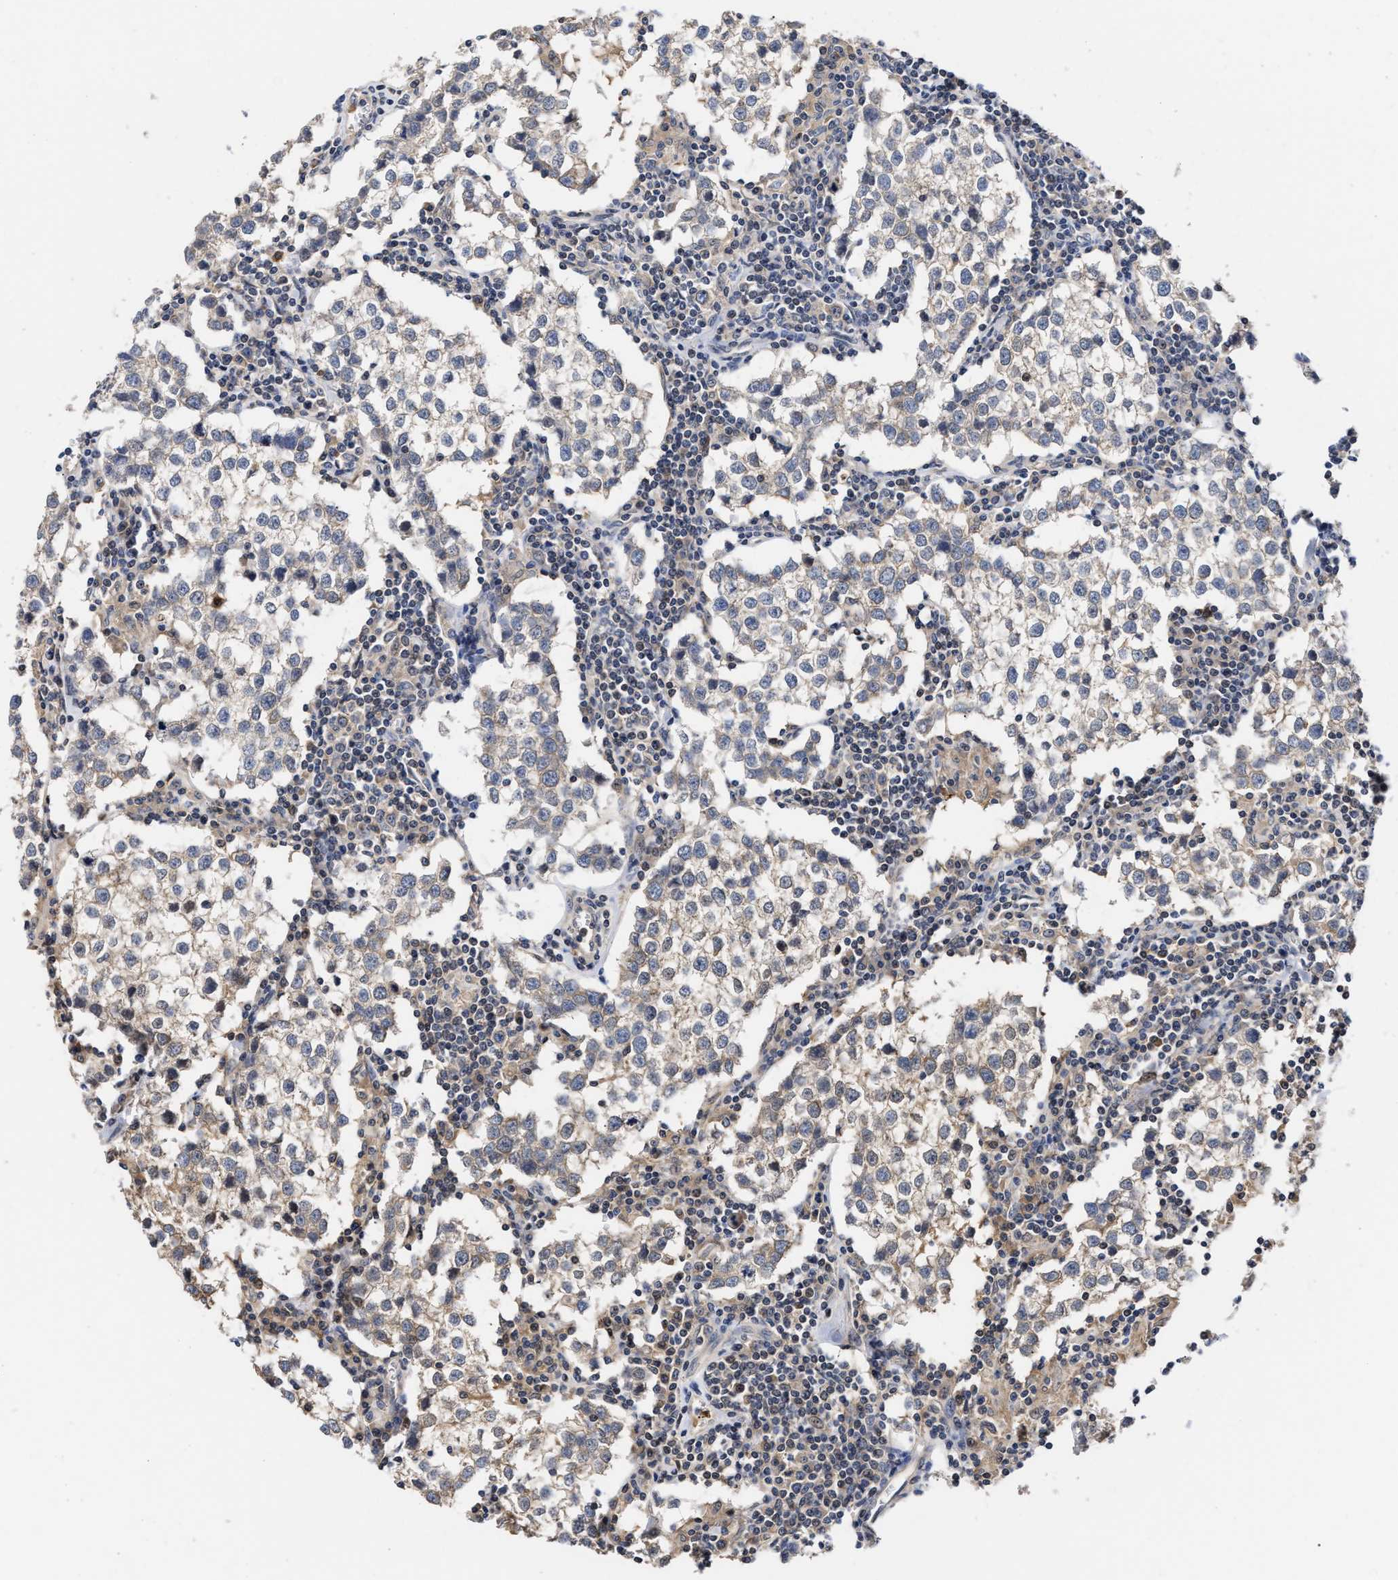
{"staining": {"intensity": "weak", "quantity": "25%-75%", "location": "cytoplasmic/membranous"}, "tissue": "testis cancer", "cell_type": "Tumor cells", "image_type": "cancer", "snomed": [{"axis": "morphology", "description": "Seminoma, NOS"}, {"axis": "morphology", "description": "Carcinoma, Embryonal, NOS"}, {"axis": "topography", "description": "Testis"}], "caption": "A brown stain shows weak cytoplasmic/membranous staining of a protein in human testis seminoma tumor cells.", "gene": "KLHDC1", "patient": {"sex": "male", "age": 36}}